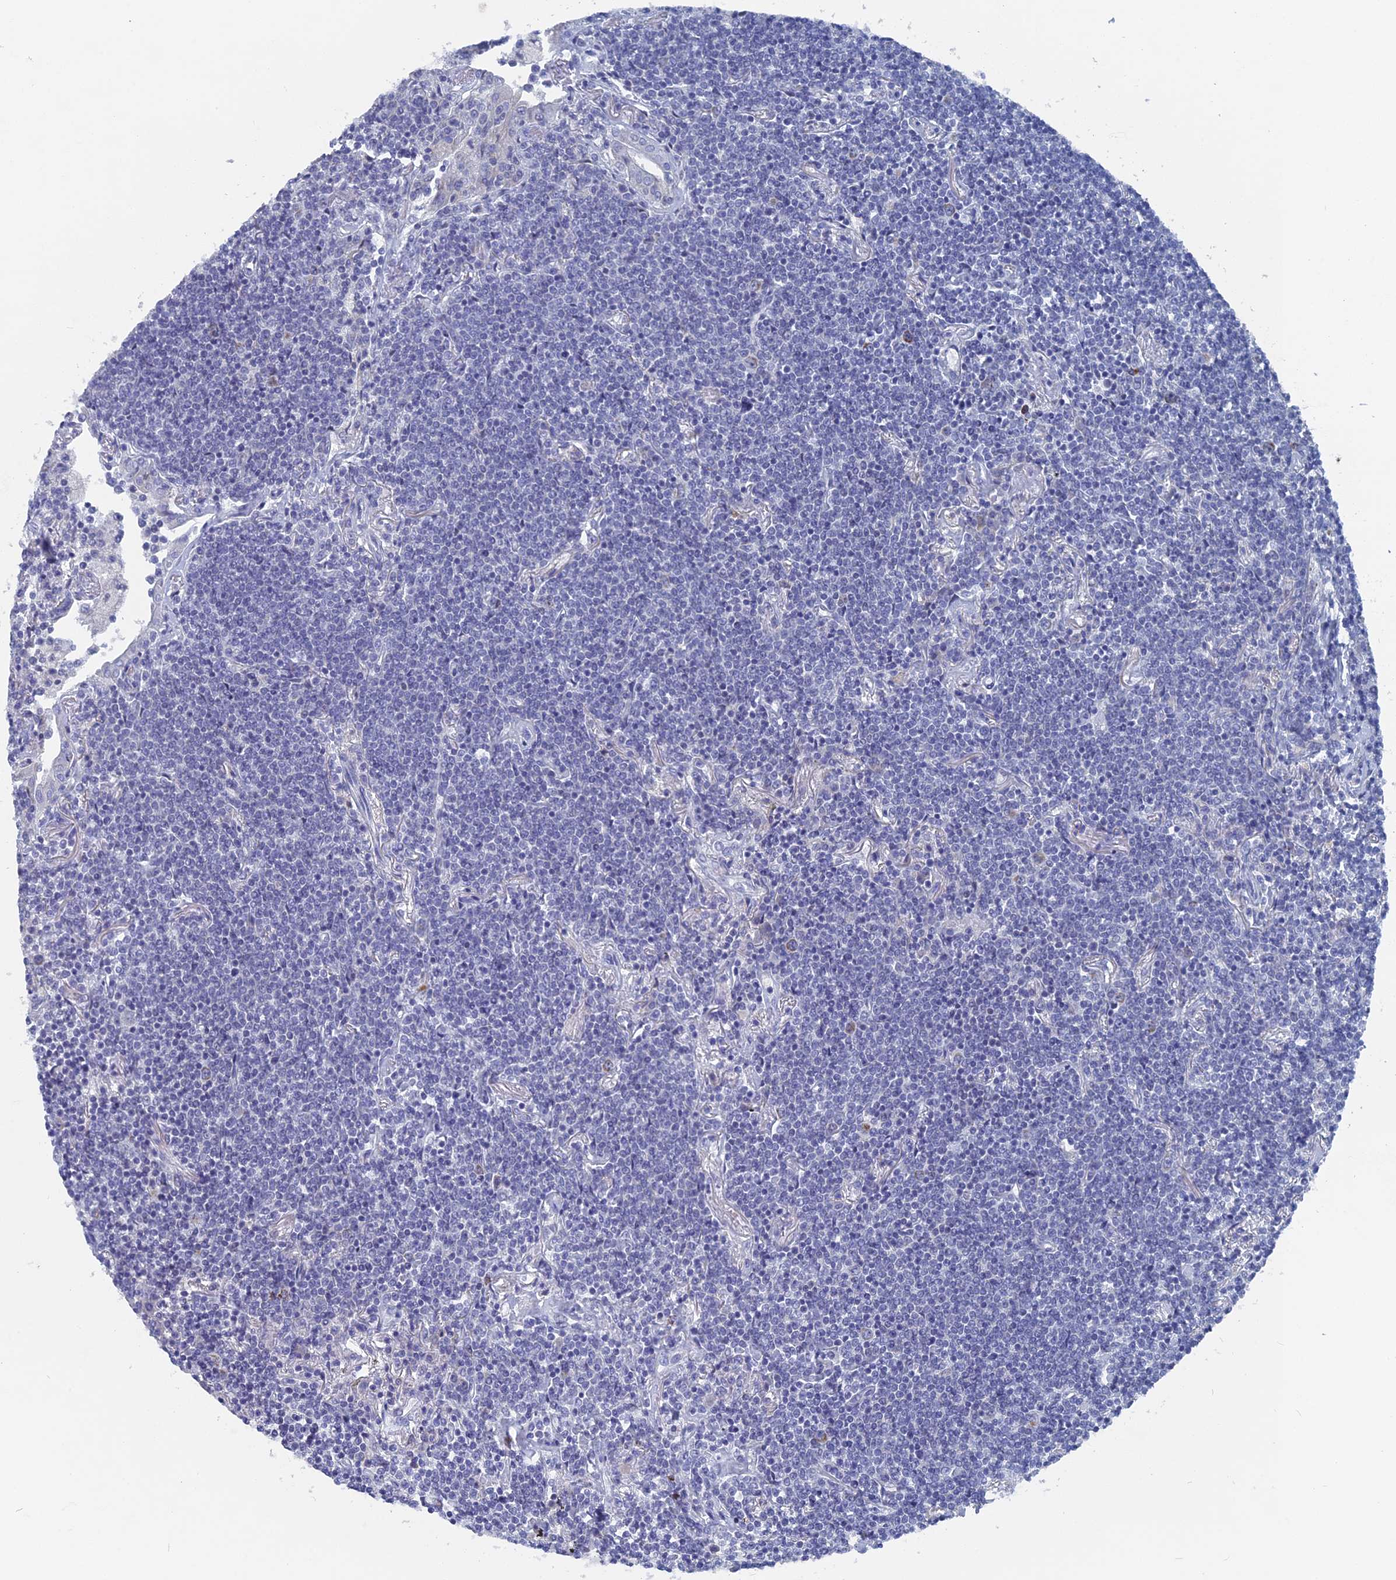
{"staining": {"intensity": "negative", "quantity": "none", "location": "none"}, "tissue": "lymphoma", "cell_type": "Tumor cells", "image_type": "cancer", "snomed": [{"axis": "morphology", "description": "Malignant lymphoma, non-Hodgkin's type, Low grade"}, {"axis": "topography", "description": "Lung"}], "caption": "The micrograph exhibits no staining of tumor cells in lymphoma. The staining is performed using DAB brown chromogen with nuclei counter-stained in using hematoxylin.", "gene": "HIGD1A", "patient": {"sex": "female", "age": 71}}